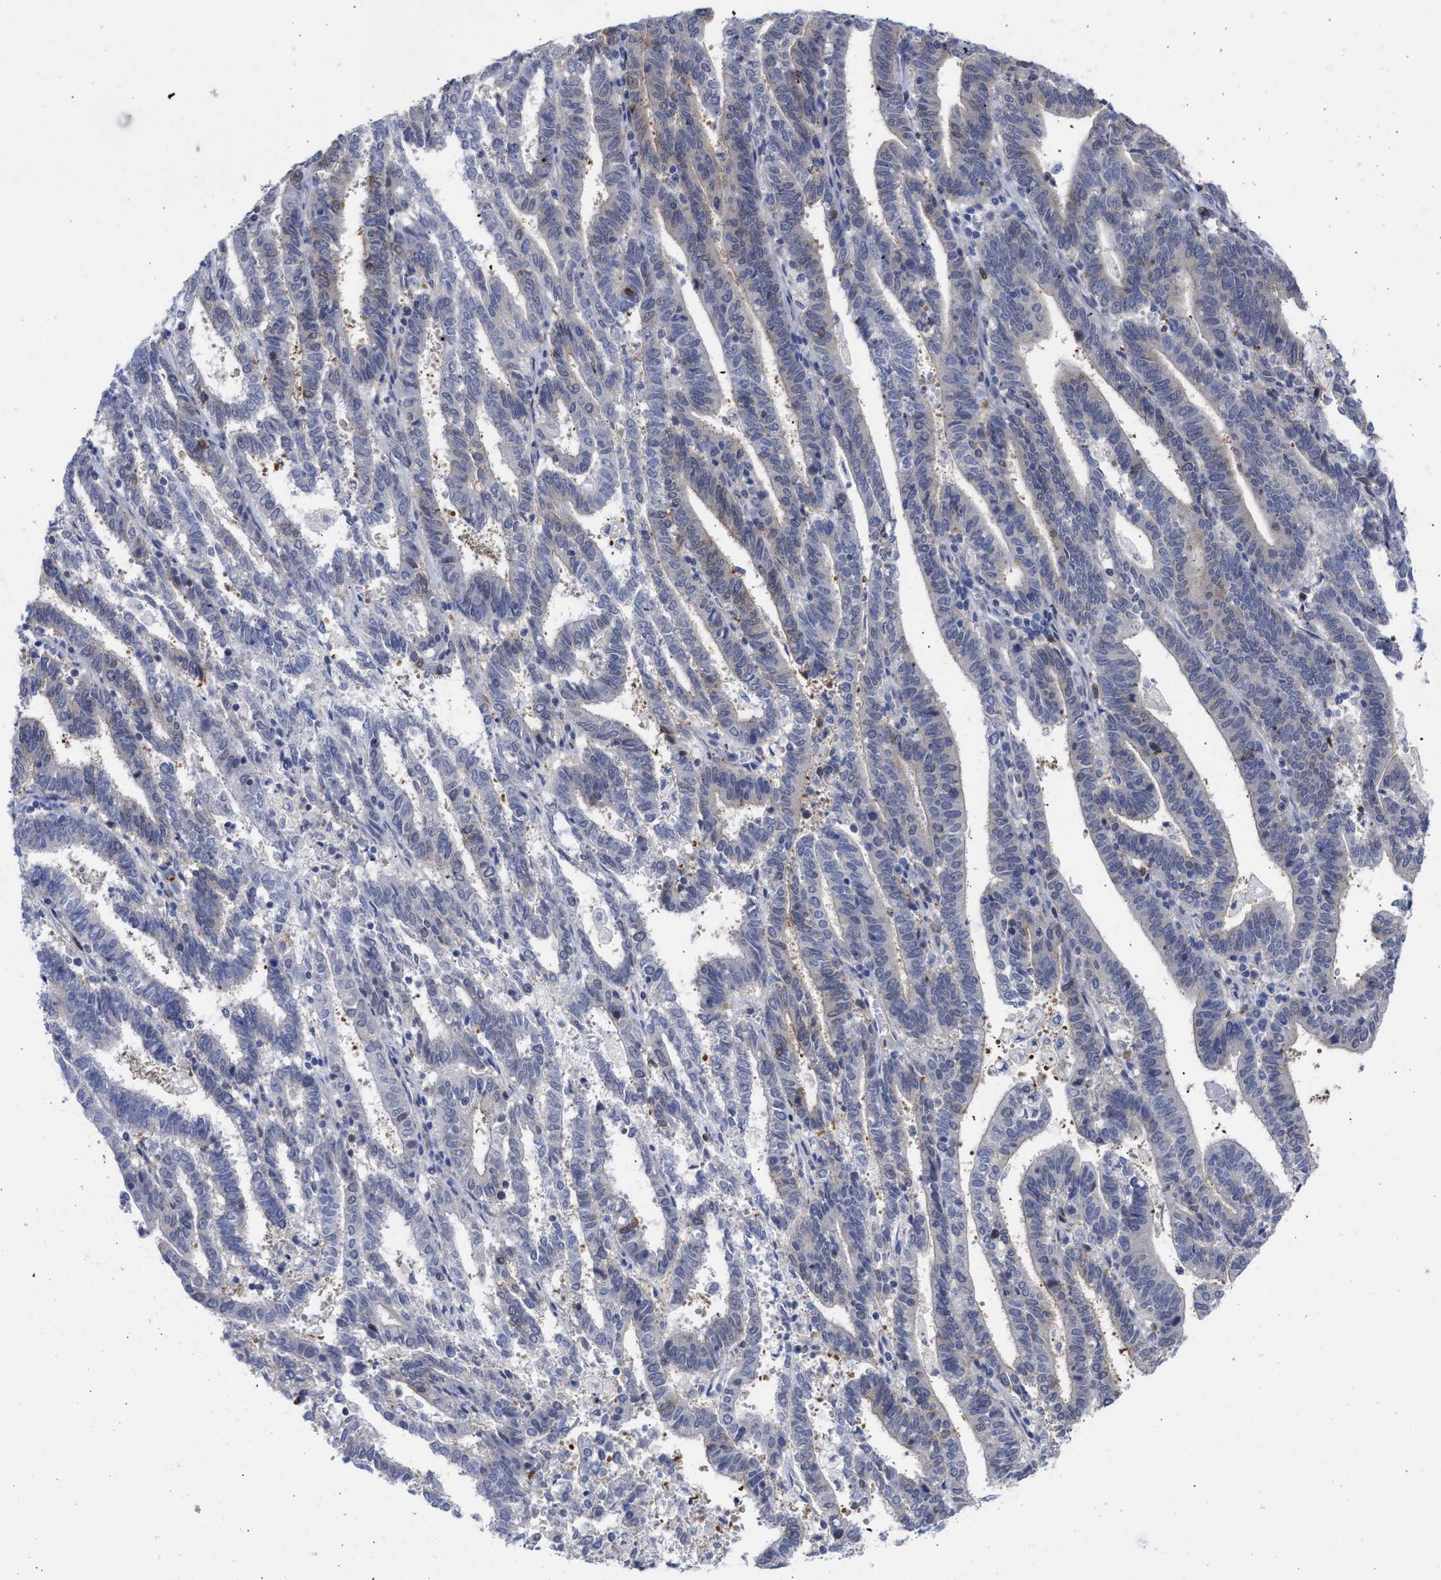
{"staining": {"intensity": "weak", "quantity": "<25%", "location": "cytoplasmic/membranous"}, "tissue": "endometrial cancer", "cell_type": "Tumor cells", "image_type": "cancer", "snomed": [{"axis": "morphology", "description": "Adenocarcinoma, NOS"}, {"axis": "topography", "description": "Uterus"}], "caption": "The immunohistochemistry micrograph has no significant staining in tumor cells of adenocarcinoma (endometrial) tissue.", "gene": "THRA", "patient": {"sex": "female", "age": 83}}